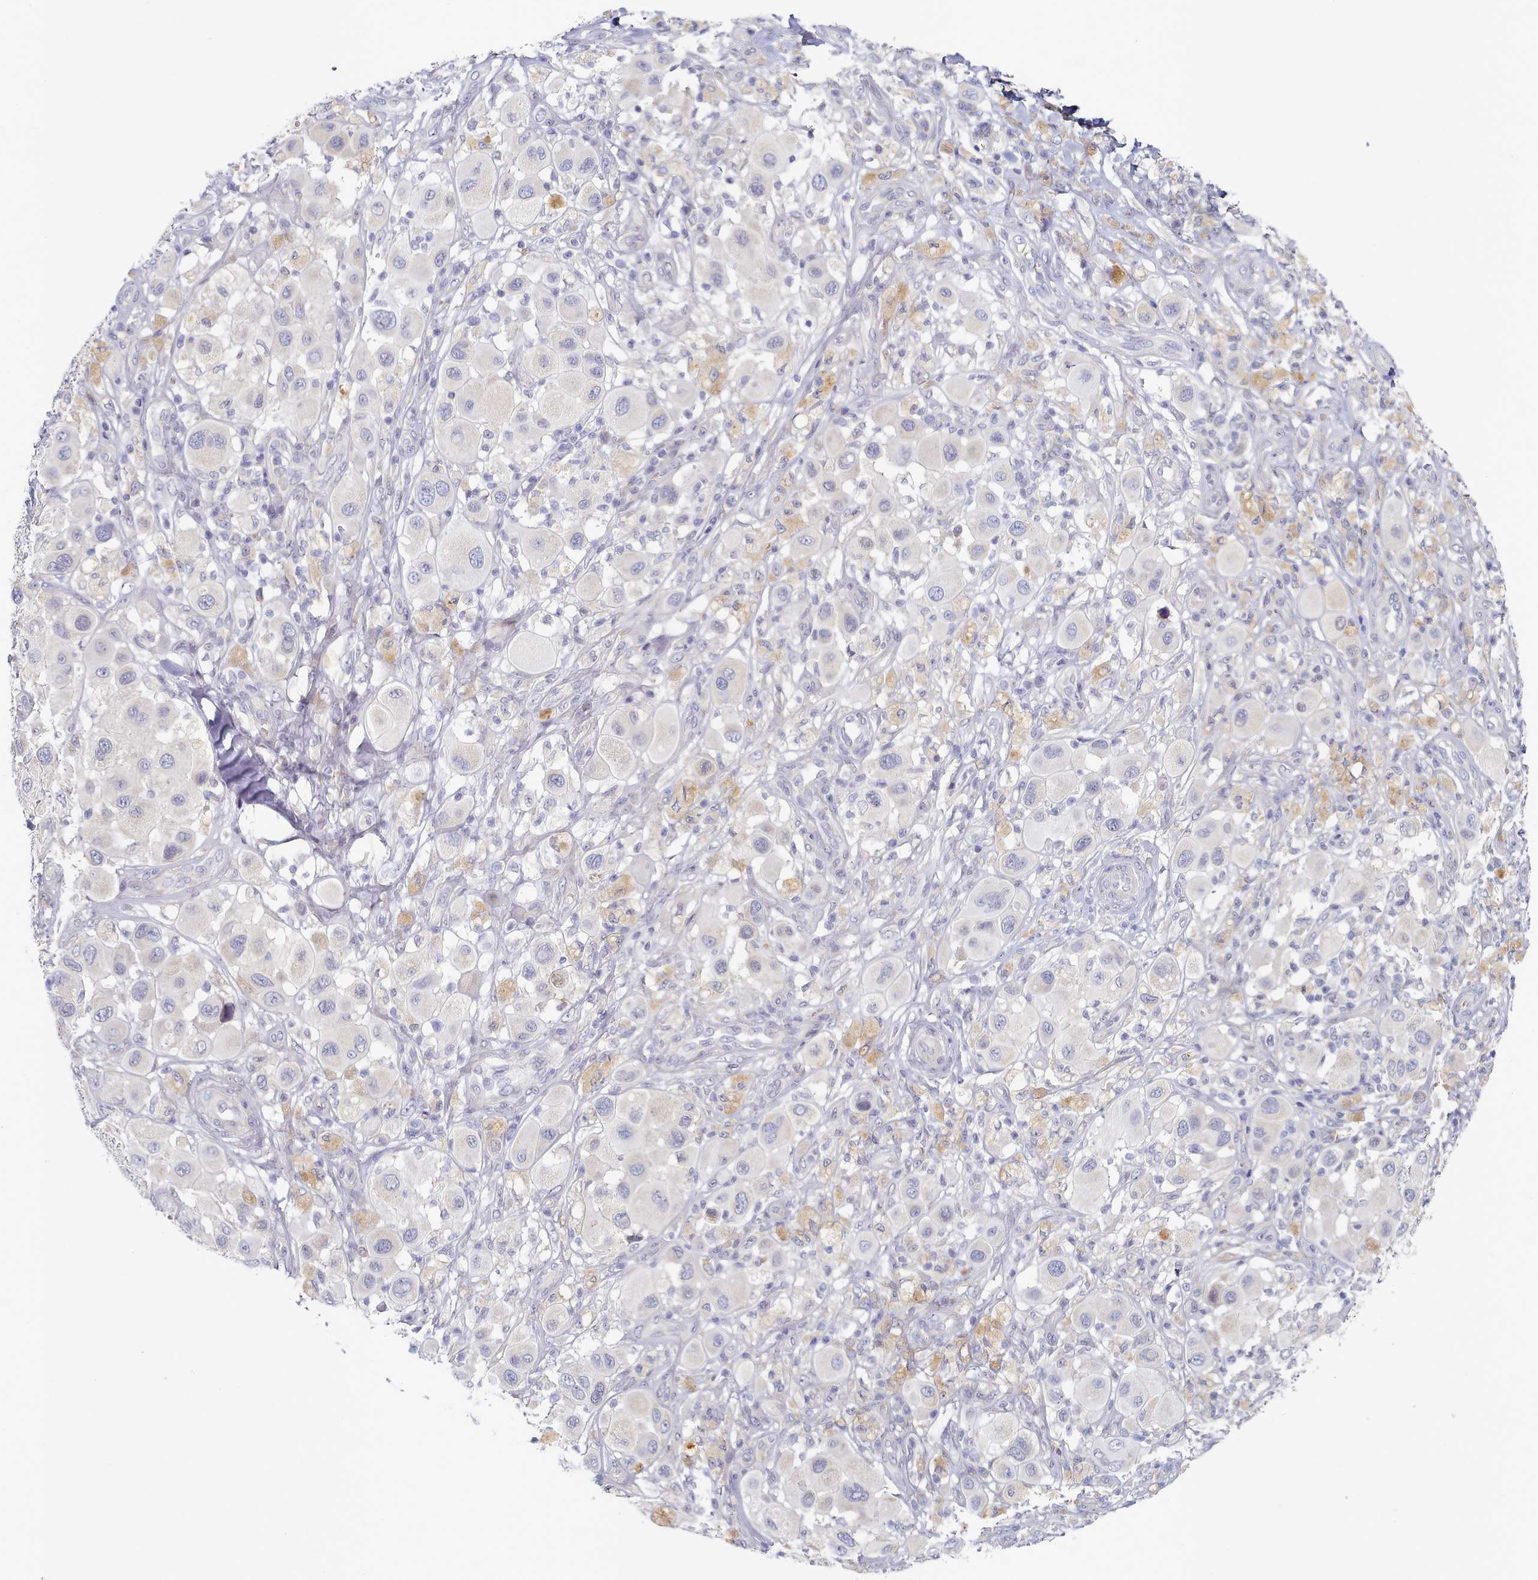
{"staining": {"intensity": "negative", "quantity": "none", "location": "none"}, "tissue": "melanoma", "cell_type": "Tumor cells", "image_type": "cancer", "snomed": [{"axis": "morphology", "description": "Malignant melanoma, Metastatic site"}, {"axis": "topography", "description": "Skin"}], "caption": "There is no significant positivity in tumor cells of melanoma. (DAB (3,3'-diaminobenzidine) IHC with hematoxylin counter stain).", "gene": "TYW1B", "patient": {"sex": "male", "age": 41}}